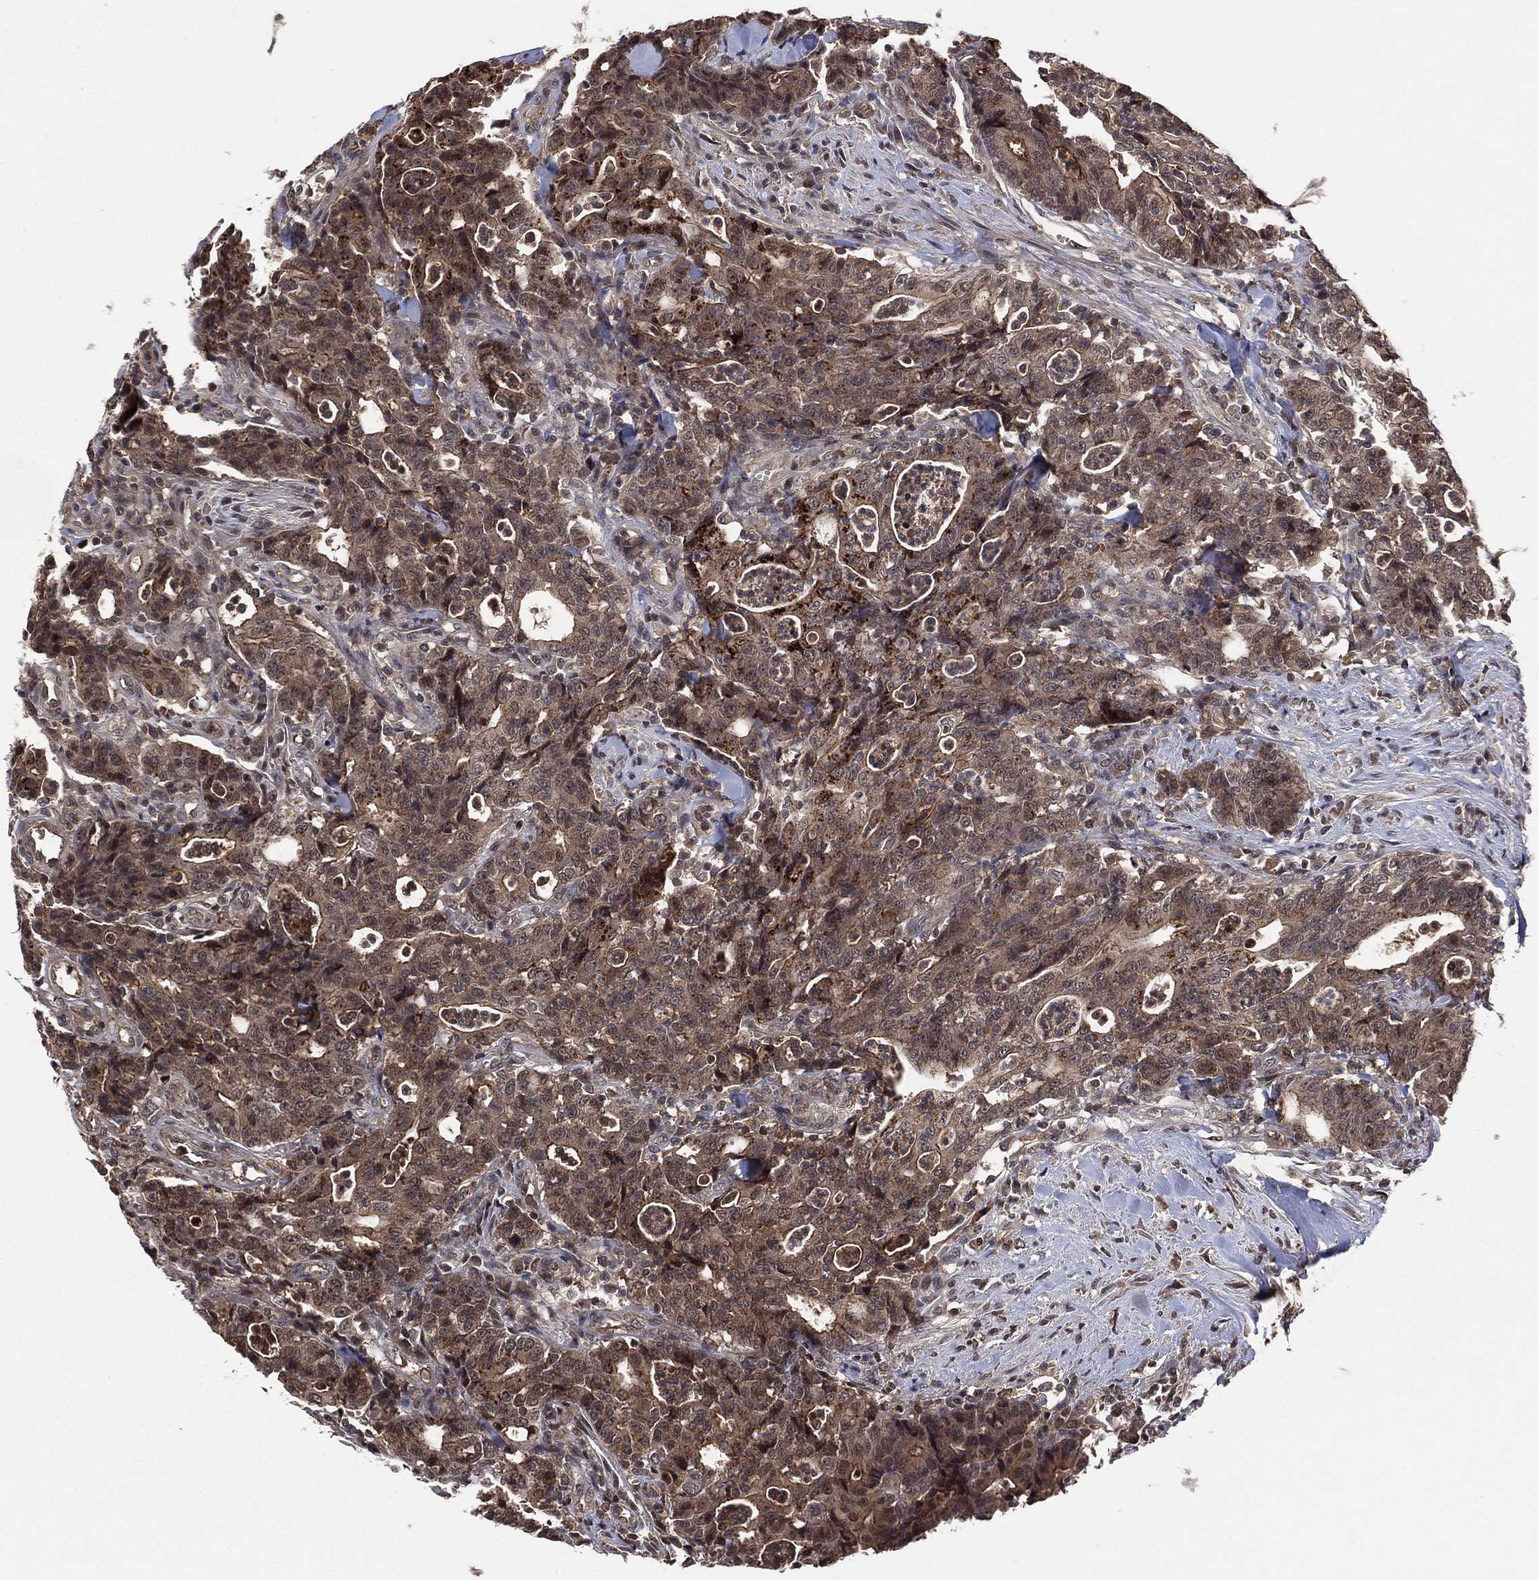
{"staining": {"intensity": "weak", "quantity": "25%-75%", "location": "cytoplasmic/membranous"}, "tissue": "colorectal cancer", "cell_type": "Tumor cells", "image_type": "cancer", "snomed": [{"axis": "morphology", "description": "Adenocarcinoma, NOS"}, {"axis": "topography", "description": "Colon"}], "caption": "Immunohistochemical staining of human adenocarcinoma (colorectal) demonstrates low levels of weak cytoplasmic/membranous protein positivity in approximately 25%-75% of tumor cells. The staining was performed using DAB (3,3'-diaminobenzidine), with brown indicating positive protein expression. Nuclei are stained blue with hematoxylin.", "gene": "ATG4B", "patient": {"sex": "male", "age": 70}}